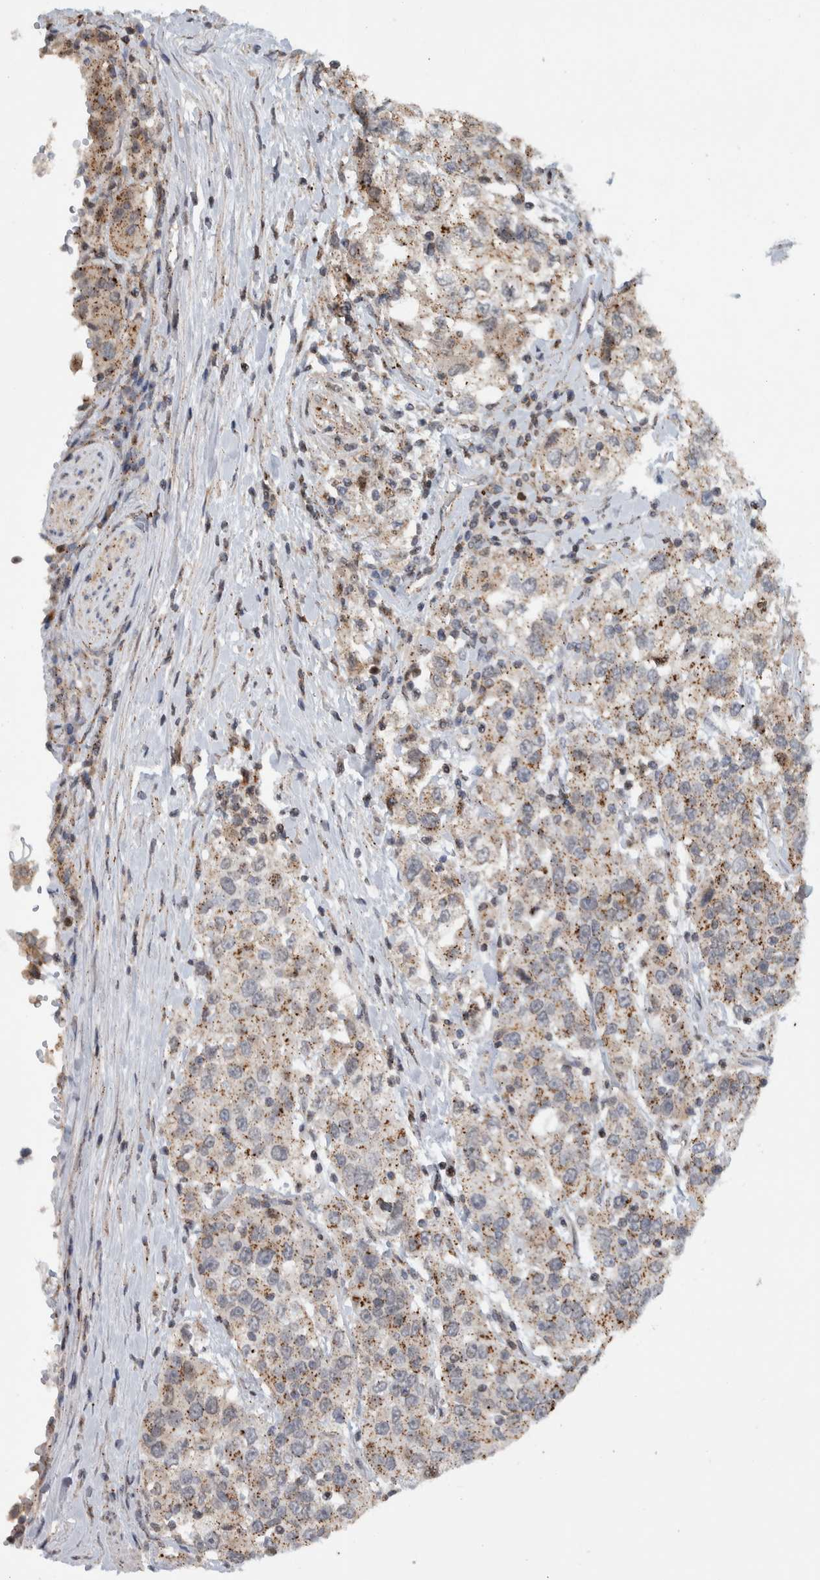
{"staining": {"intensity": "weak", "quantity": ">75%", "location": "cytoplasmic/membranous"}, "tissue": "urothelial cancer", "cell_type": "Tumor cells", "image_type": "cancer", "snomed": [{"axis": "morphology", "description": "Urothelial carcinoma, High grade"}, {"axis": "topography", "description": "Urinary bladder"}], "caption": "This micrograph exhibits immunohistochemistry staining of high-grade urothelial carcinoma, with low weak cytoplasmic/membranous positivity in approximately >75% of tumor cells.", "gene": "MSL1", "patient": {"sex": "female", "age": 80}}